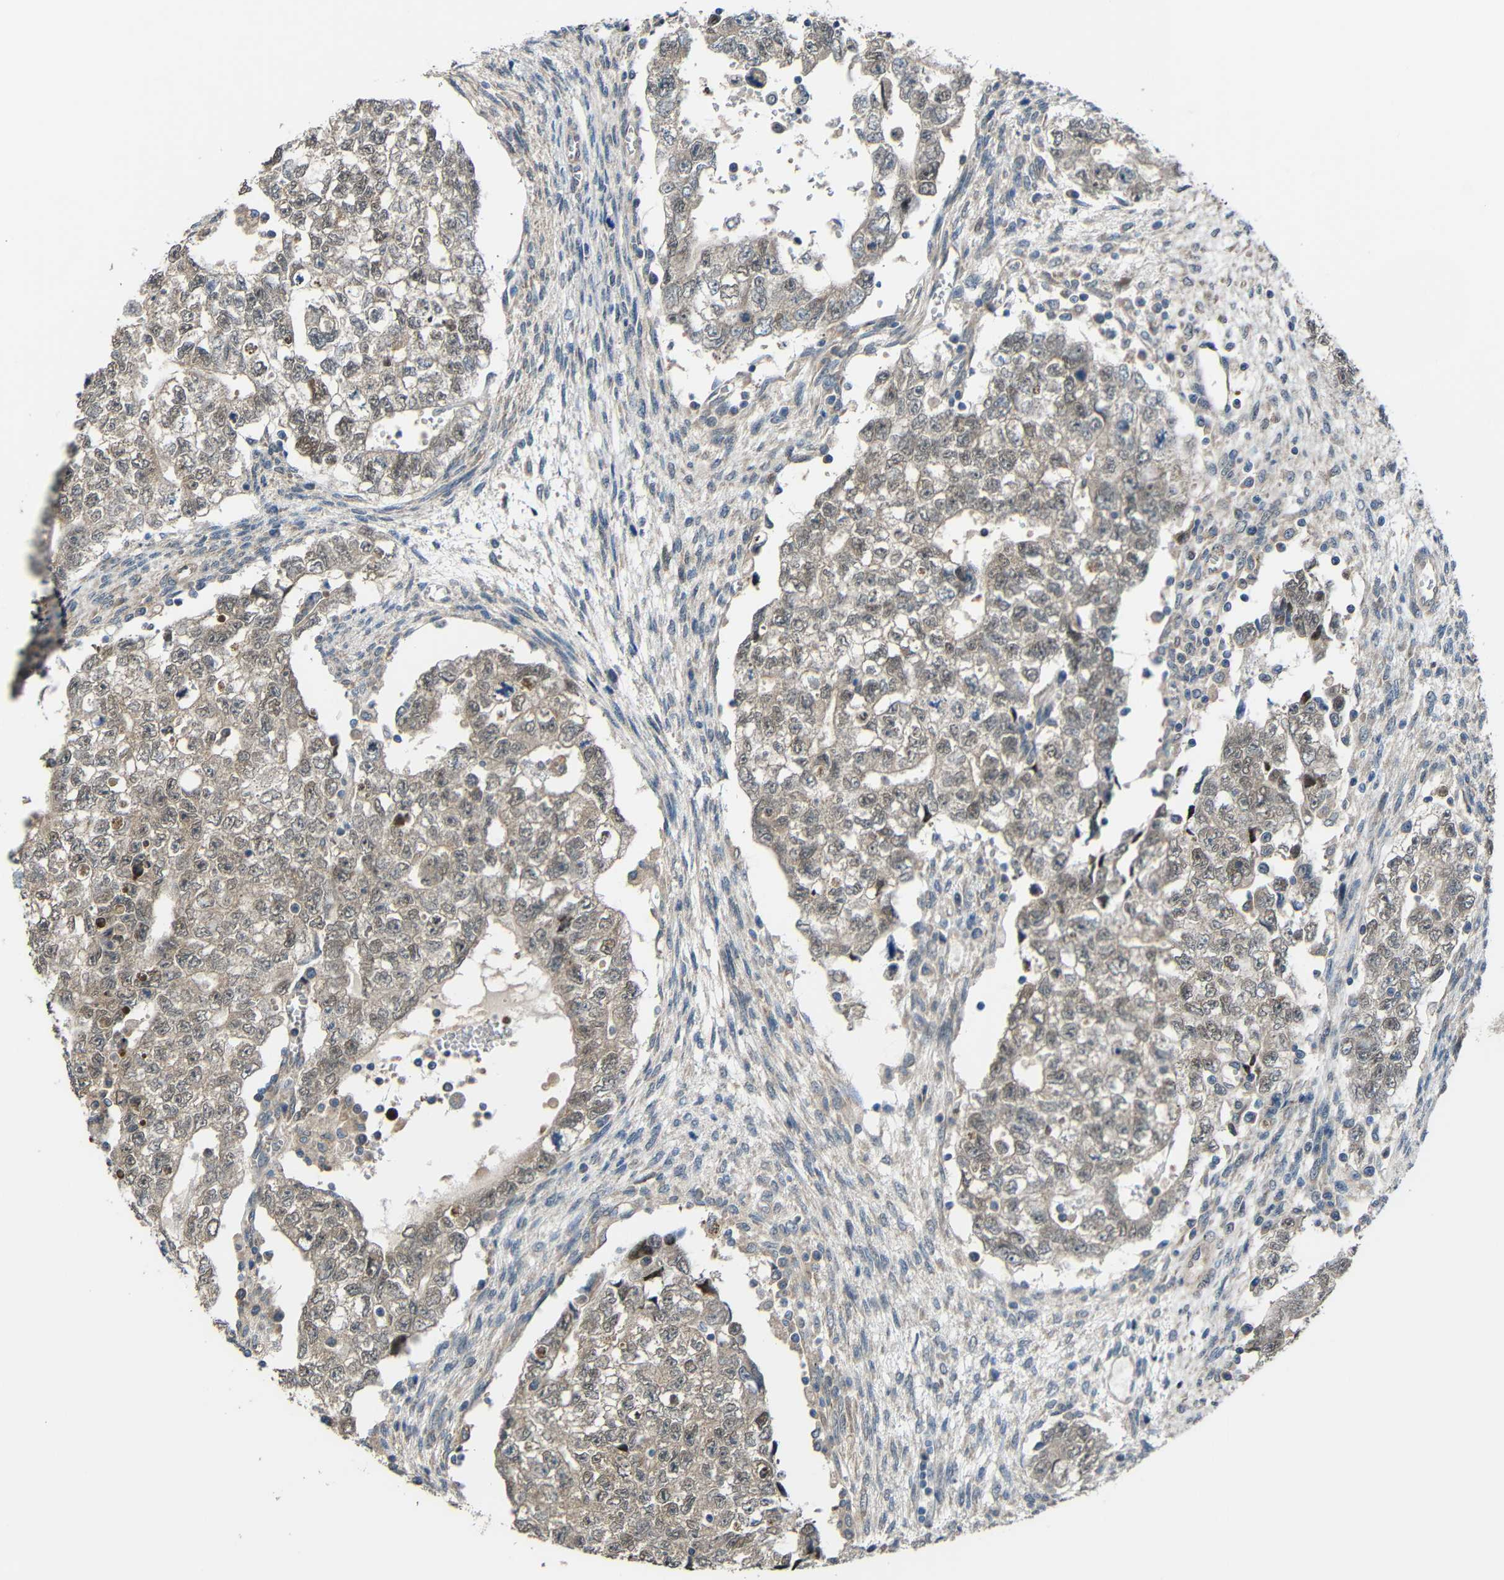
{"staining": {"intensity": "weak", "quantity": ">75%", "location": "cytoplasmic/membranous"}, "tissue": "testis cancer", "cell_type": "Tumor cells", "image_type": "cancer", "snomed": [{"axis": "morphology", "description": "Seminoma, NOS"}, {"axis": "morphology", "description": "Carcinoma, Embryonal, NOS"}, {"axis": "topography", "description": "Testis"}], "caption": "High-power microscopy captured an immunohistochemistry (IHC) image of seminoma (testis), revealing weak cytoplasmic/membranous staining in approximately >75% of tumor cells.", "gene": "CHST9", "patient": {"sex": "male", "age": 38}}